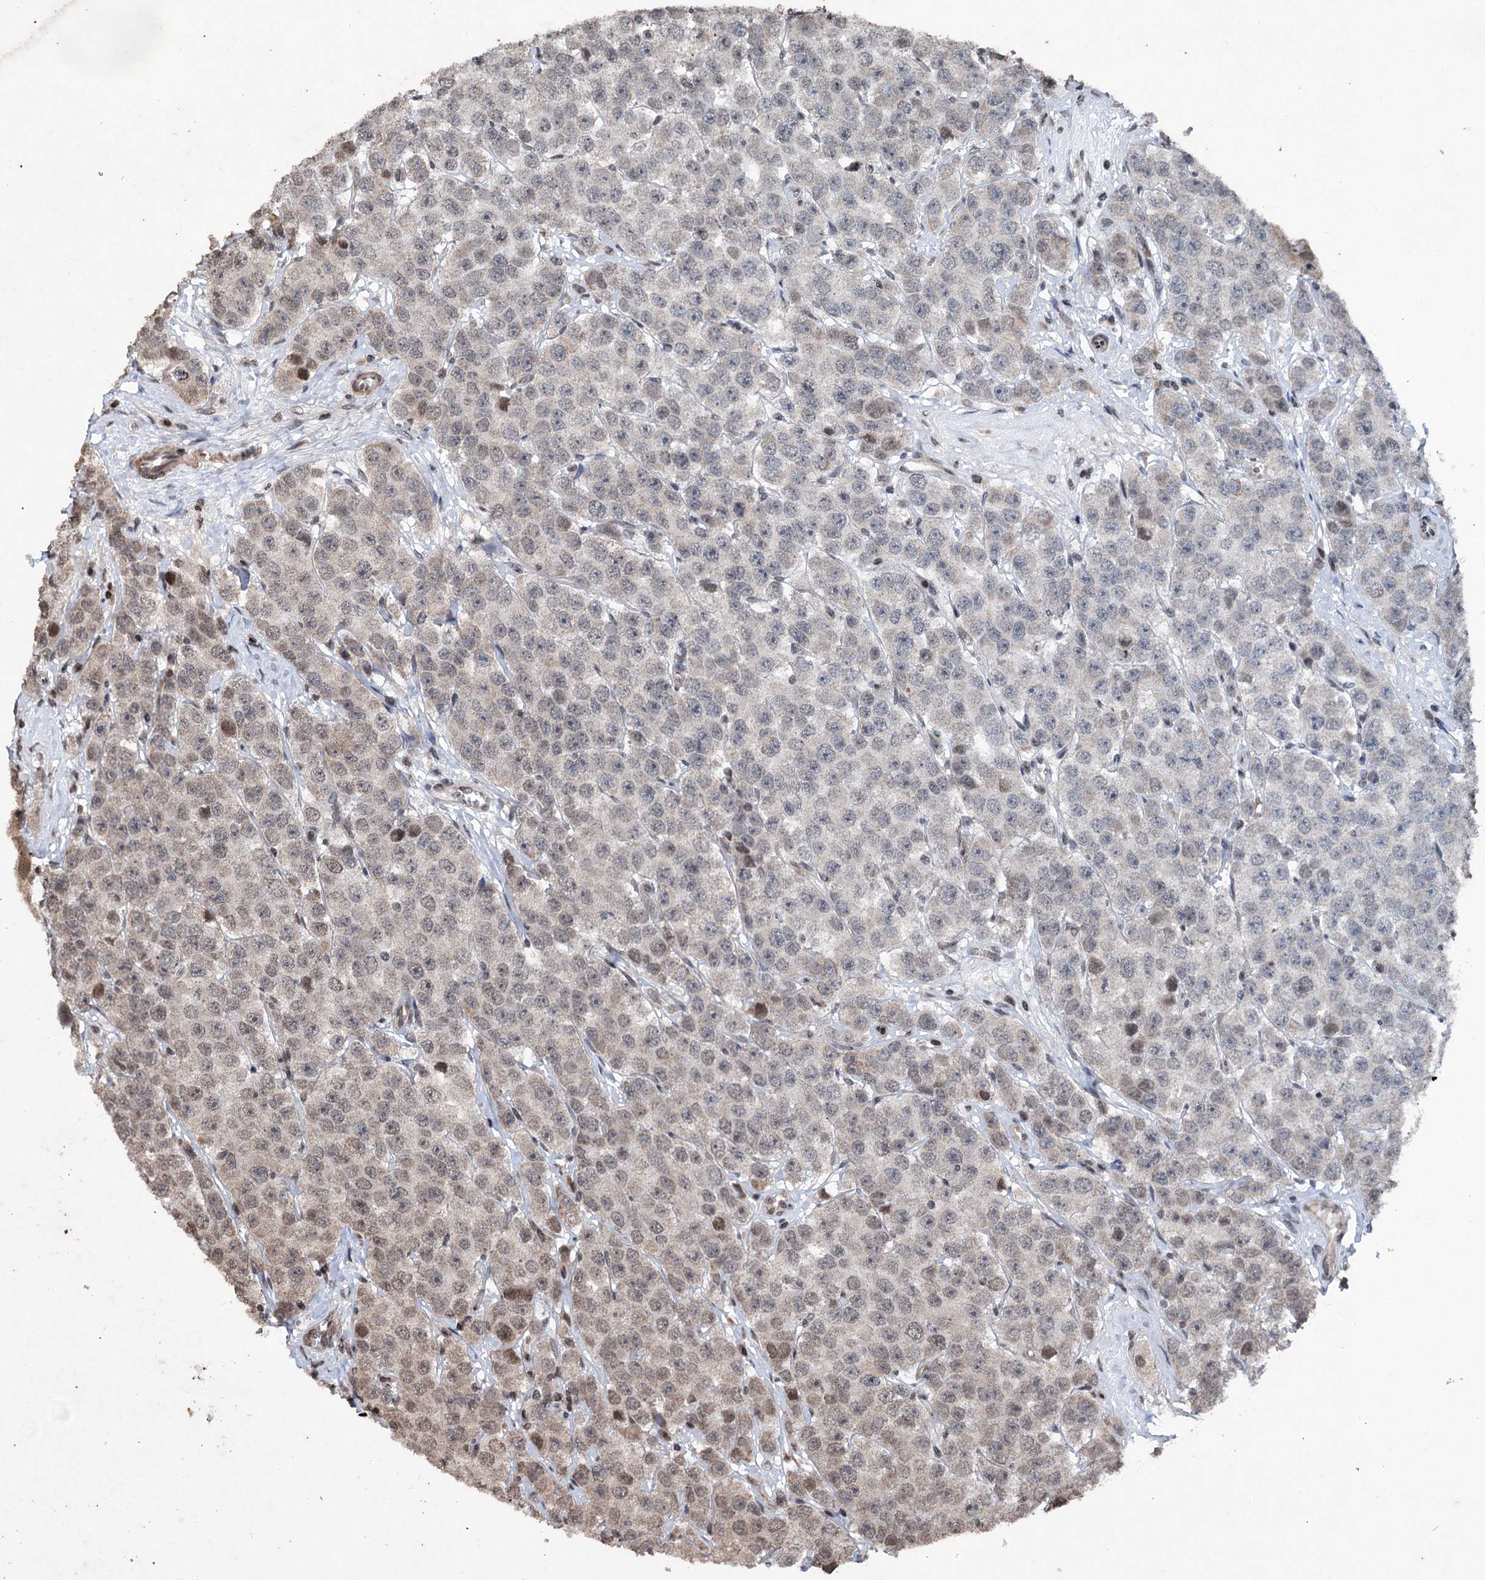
{"staining": {"intensity": "weak", "quantity": "<25%", "location": "cytoplasmic/membranous"}, "tissue": "testis cancer", "cell_type": "Tumor cells", "image_type": "cancer", "snomed": [{"axis": "morphology", "description": "Seminoma, NOS"}, {"axis": "topography", "description": "Testis"}], "caption": "This is an immunohistochemistry histopathology image of testis cancer (seminoma). There is no positivity in tumor cells.", "gene": "EYA4", "patient": {"sex": "male", "age": 28}}